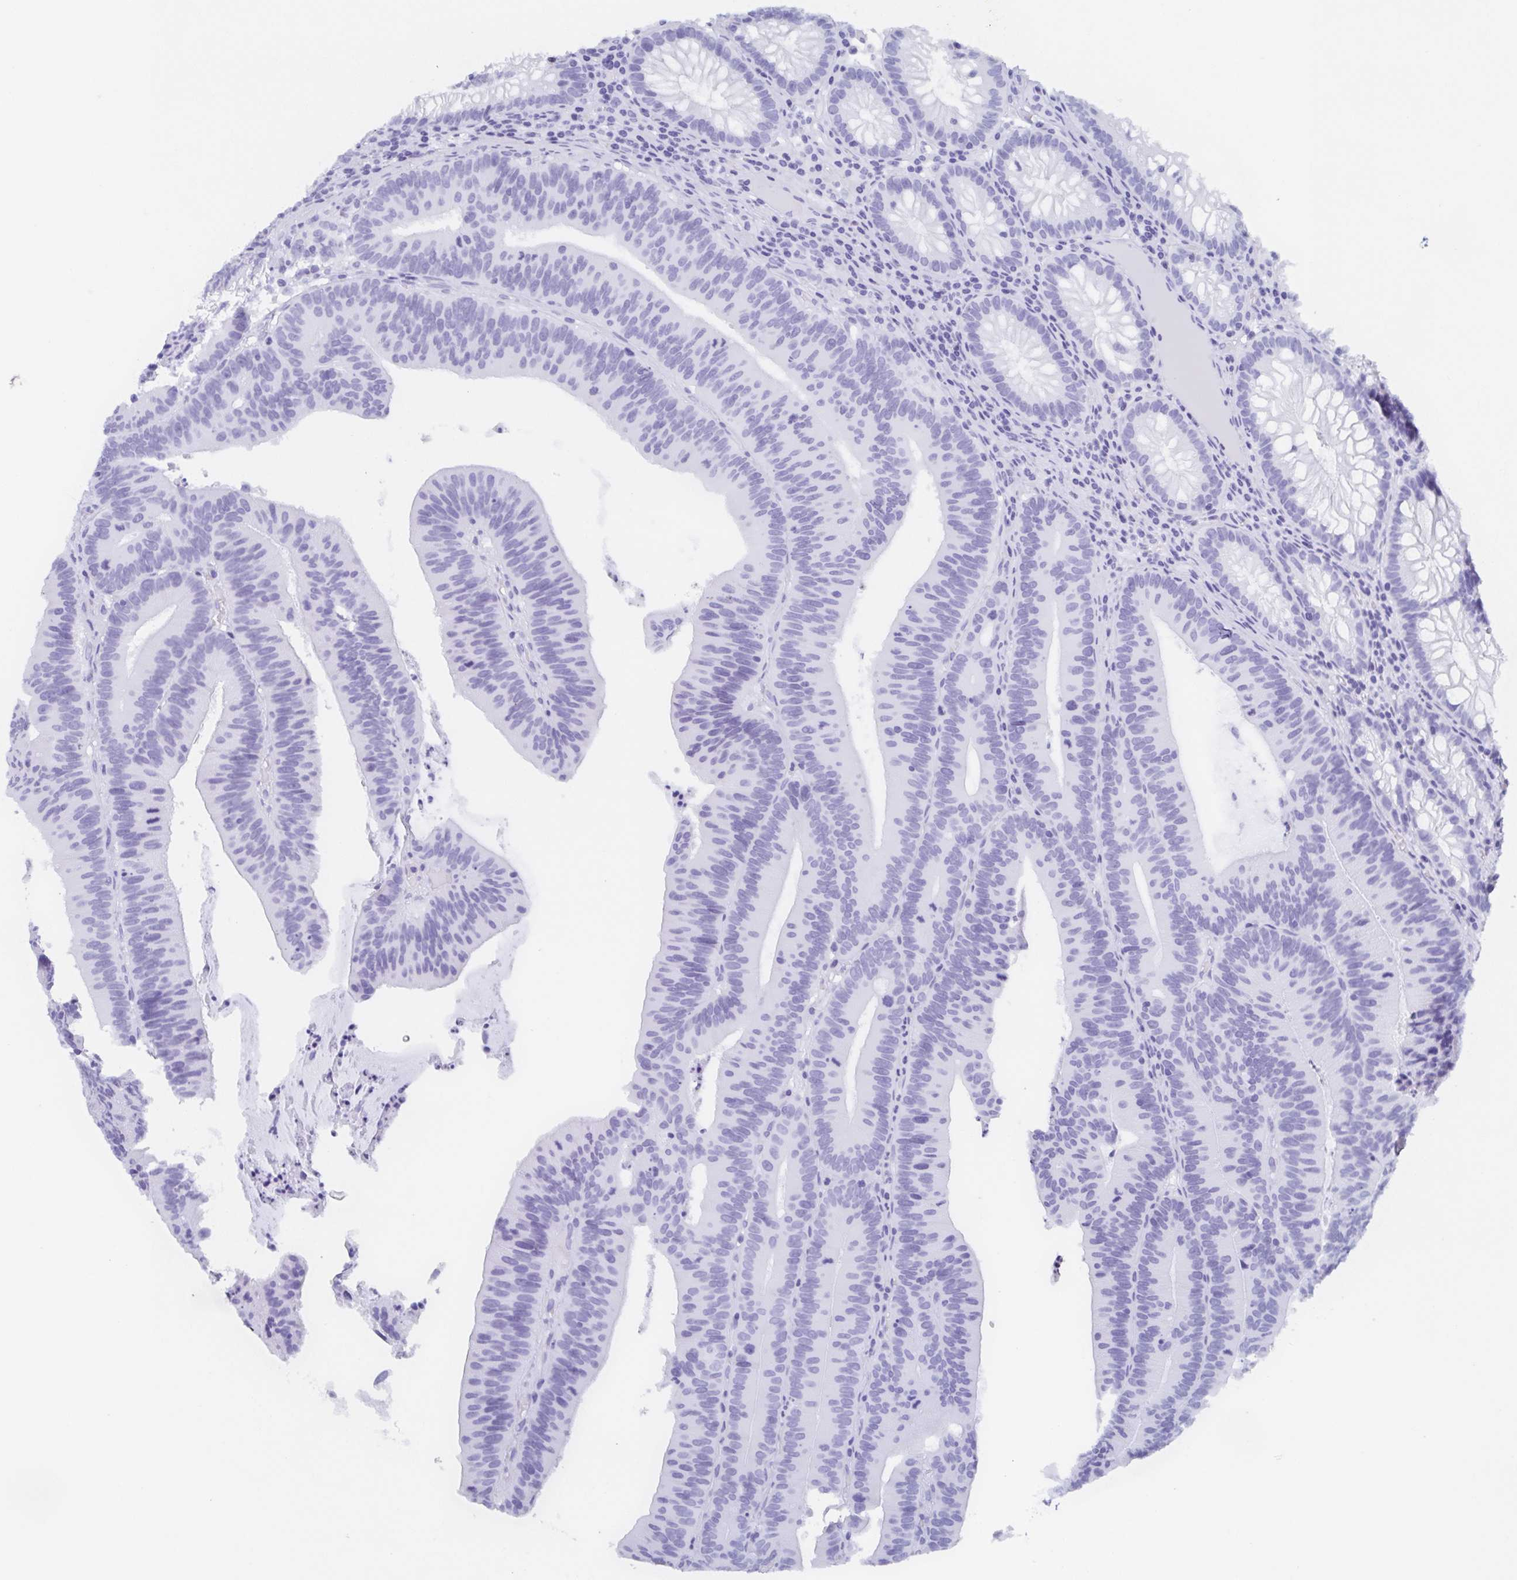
{"staining": {"intensity": "negative", "quantity": "none", "location": "none"}, "tissue": "colorectal cancer", "cell_type": "Tumor cells", "image_type": "cancer", "snomed": [{"axis": "morphology", "description": "Adenocarcinoma, NOS"}, {"axis": "topography", "description": "Colon"}], "caption": "Tumor cells are negative for protein expression in human adenocarcinoma (colorectal). (Immunohistochemistry, brightfield microscopy, high magnification).", "gene": "POU2F3", "patient": {"sex": "female", "age": 78}}